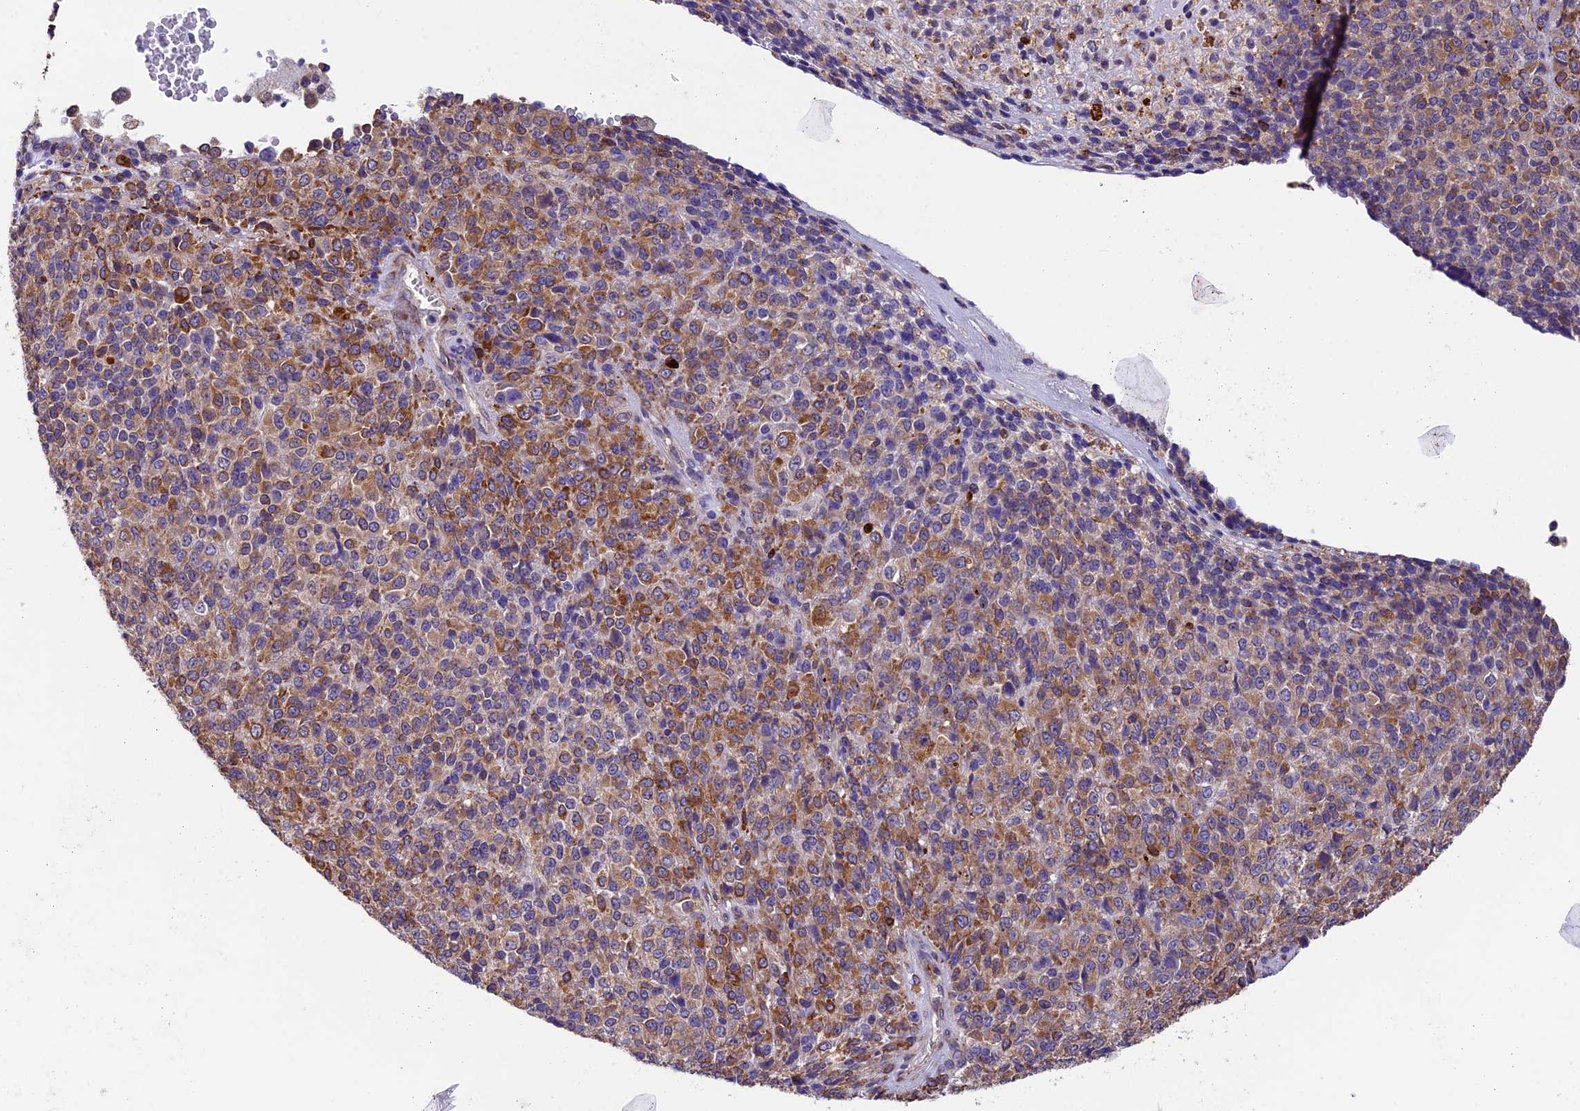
{"staining": {"intensity": "moderate", "quantity": ">75%", "location": "cytoplasmic/membranous"}, "tissue": "melanoma", "cell_type": "Tumor cells", "image_type": "cancer", "snomed": [{"axis": "morphology", "description": "Malignant melanoma, Metastatic site"}, {"axis": "topography", "description": "Brain"}], "caption": "This is an image of IHC staining of malignant melanoma (metastatic site), which shows moderate staining in the cytoplasmic/membranous of tumor cells.", "gene": "LSM7", "patient": {"sex": "female", "age": 56}}